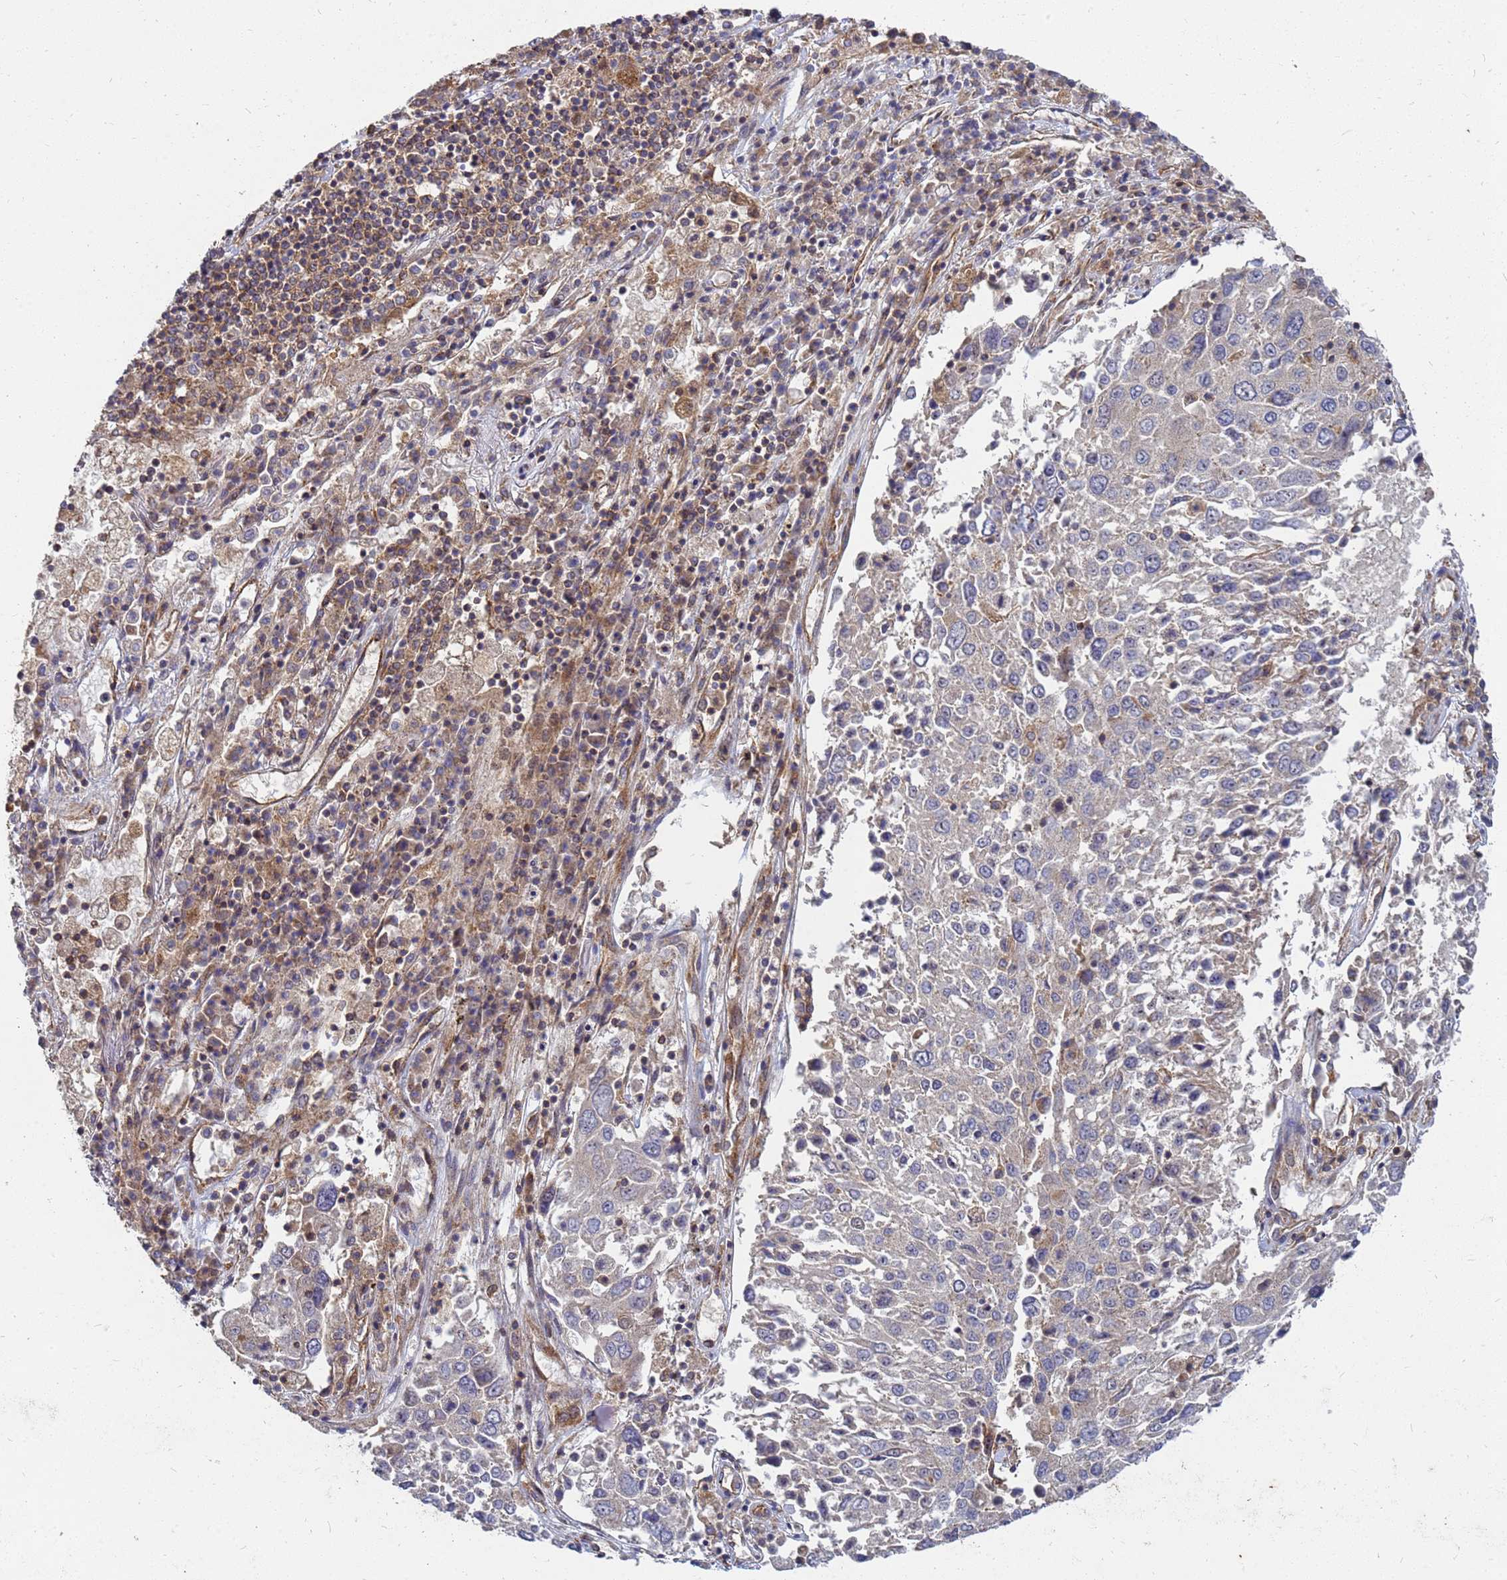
{"staining": {"intensity": "negative", "quantity": "none", "location": "none"}, "tissue": "lung cancer", "cell_type": "Tumor cells", "image_type": "cancer", "snomed": [{"axis": "morphology", "description": "Squamous cell carcinoma, NOS"}, {"axis": "topography", "description": "Lung"}], "caption": "Tumor cells show no significant protein positivity in lung squamous cell carcinoma.", "gene": "CDC34", "patient": {"sex": "male", "age": 65}}